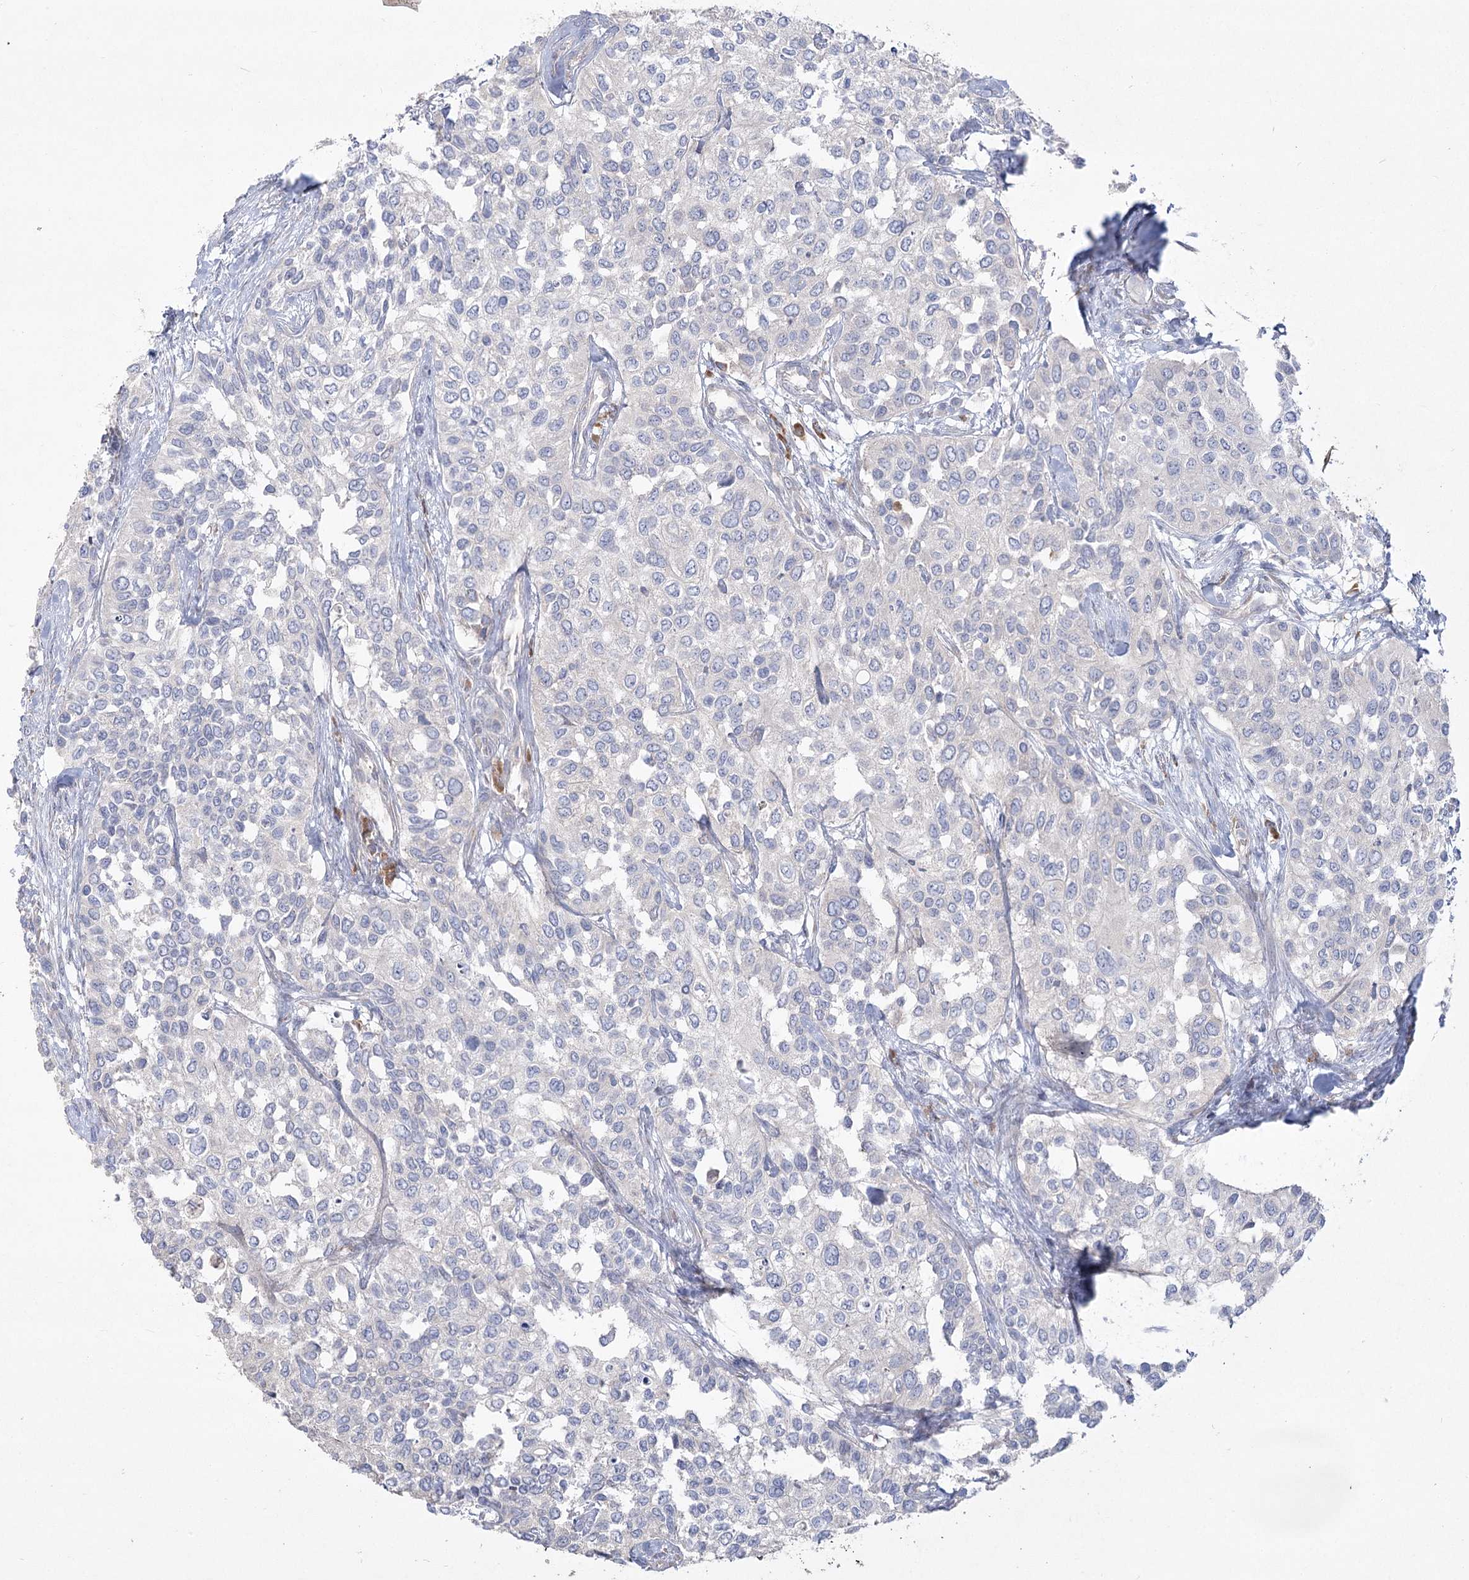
{"staining": {"intensity": "negative", "quantity": "none", "location": "none"}, "tissue": "urothelial cancer", "cell_type": "Tumor cells", "image_type": "cancer", "snomed": [{"axis": "morphology", "description": "Normal tissue, NOS"}, {"axis": "morphology", "description": "Urothelial carcinoma, High grade"}, {"axis": "topography", "description": "Vascular tissue"}, {"axis": "topography", "description": "Urinary bladder"}], "caption": "Micrograph shows no significant protein staining in tumor cells of urothelial cancer.", "gene": "CAMTA1", "patient": {"sex": "female", "age": 56}}